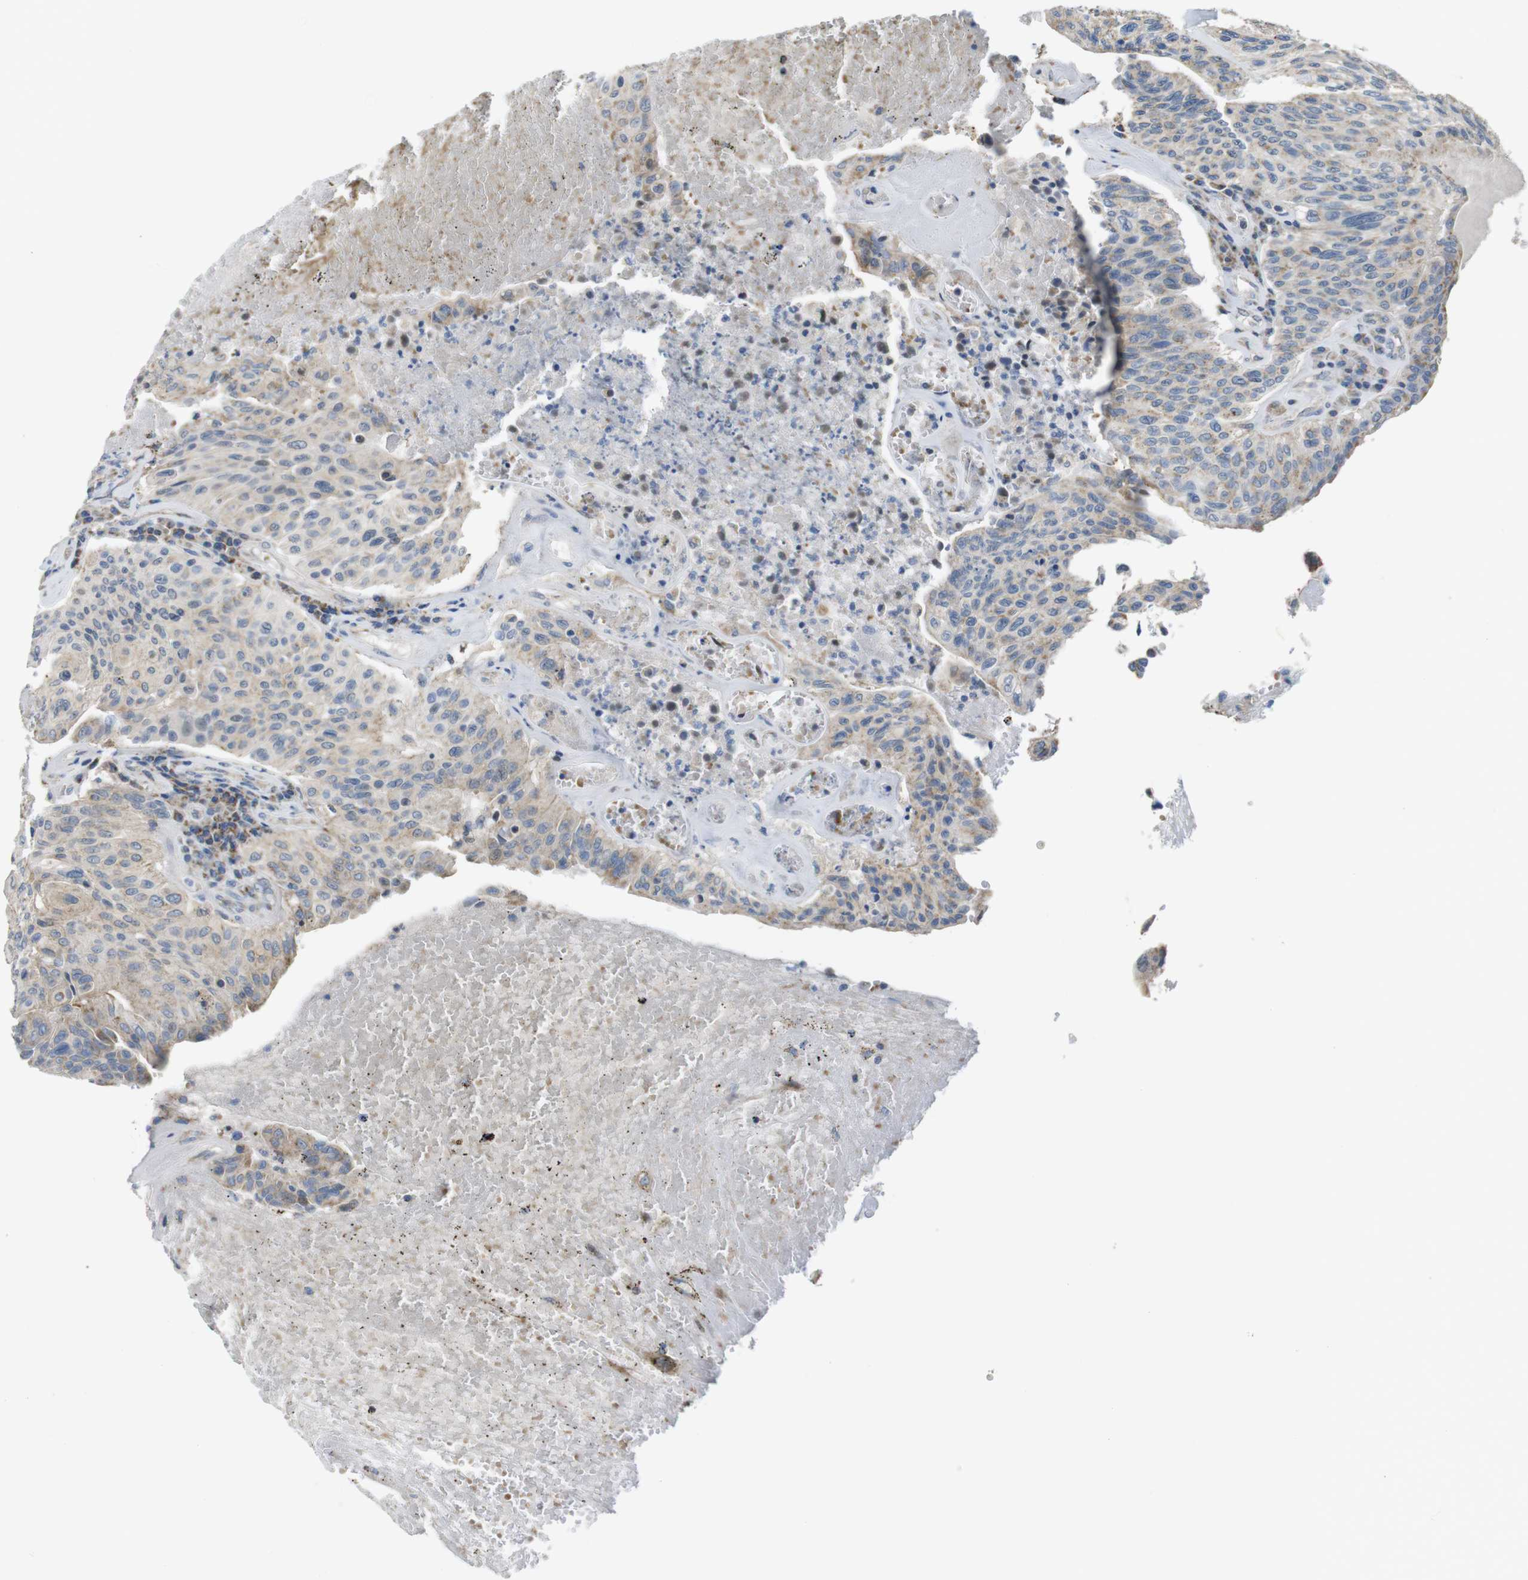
{"staining": {"intensity": "weak", "quantity": ">75%", "location": "cytoplasmic/membranous"}, "tissue": "urothelial cancer", "cell_type": "Tumor cells", "image_type": "cancer", "snomed": [{"axis": "morphology", "description": "Urothelial carcinoma, High grade"}, {"axis": "topography", "description": "Urinary bladder"}], "caption": "Protein staining demonstrates weak cytoplasmic/membranous expression in about >75% of tumor cells in high-grade urothelial carcinoma. Using DAB (brown) and hematoxylin (blue) stains, captured at high magnification using brightfield microscopy.", "gene": "MARCHF1", "patient": {"sex": "male", "age": 66}}